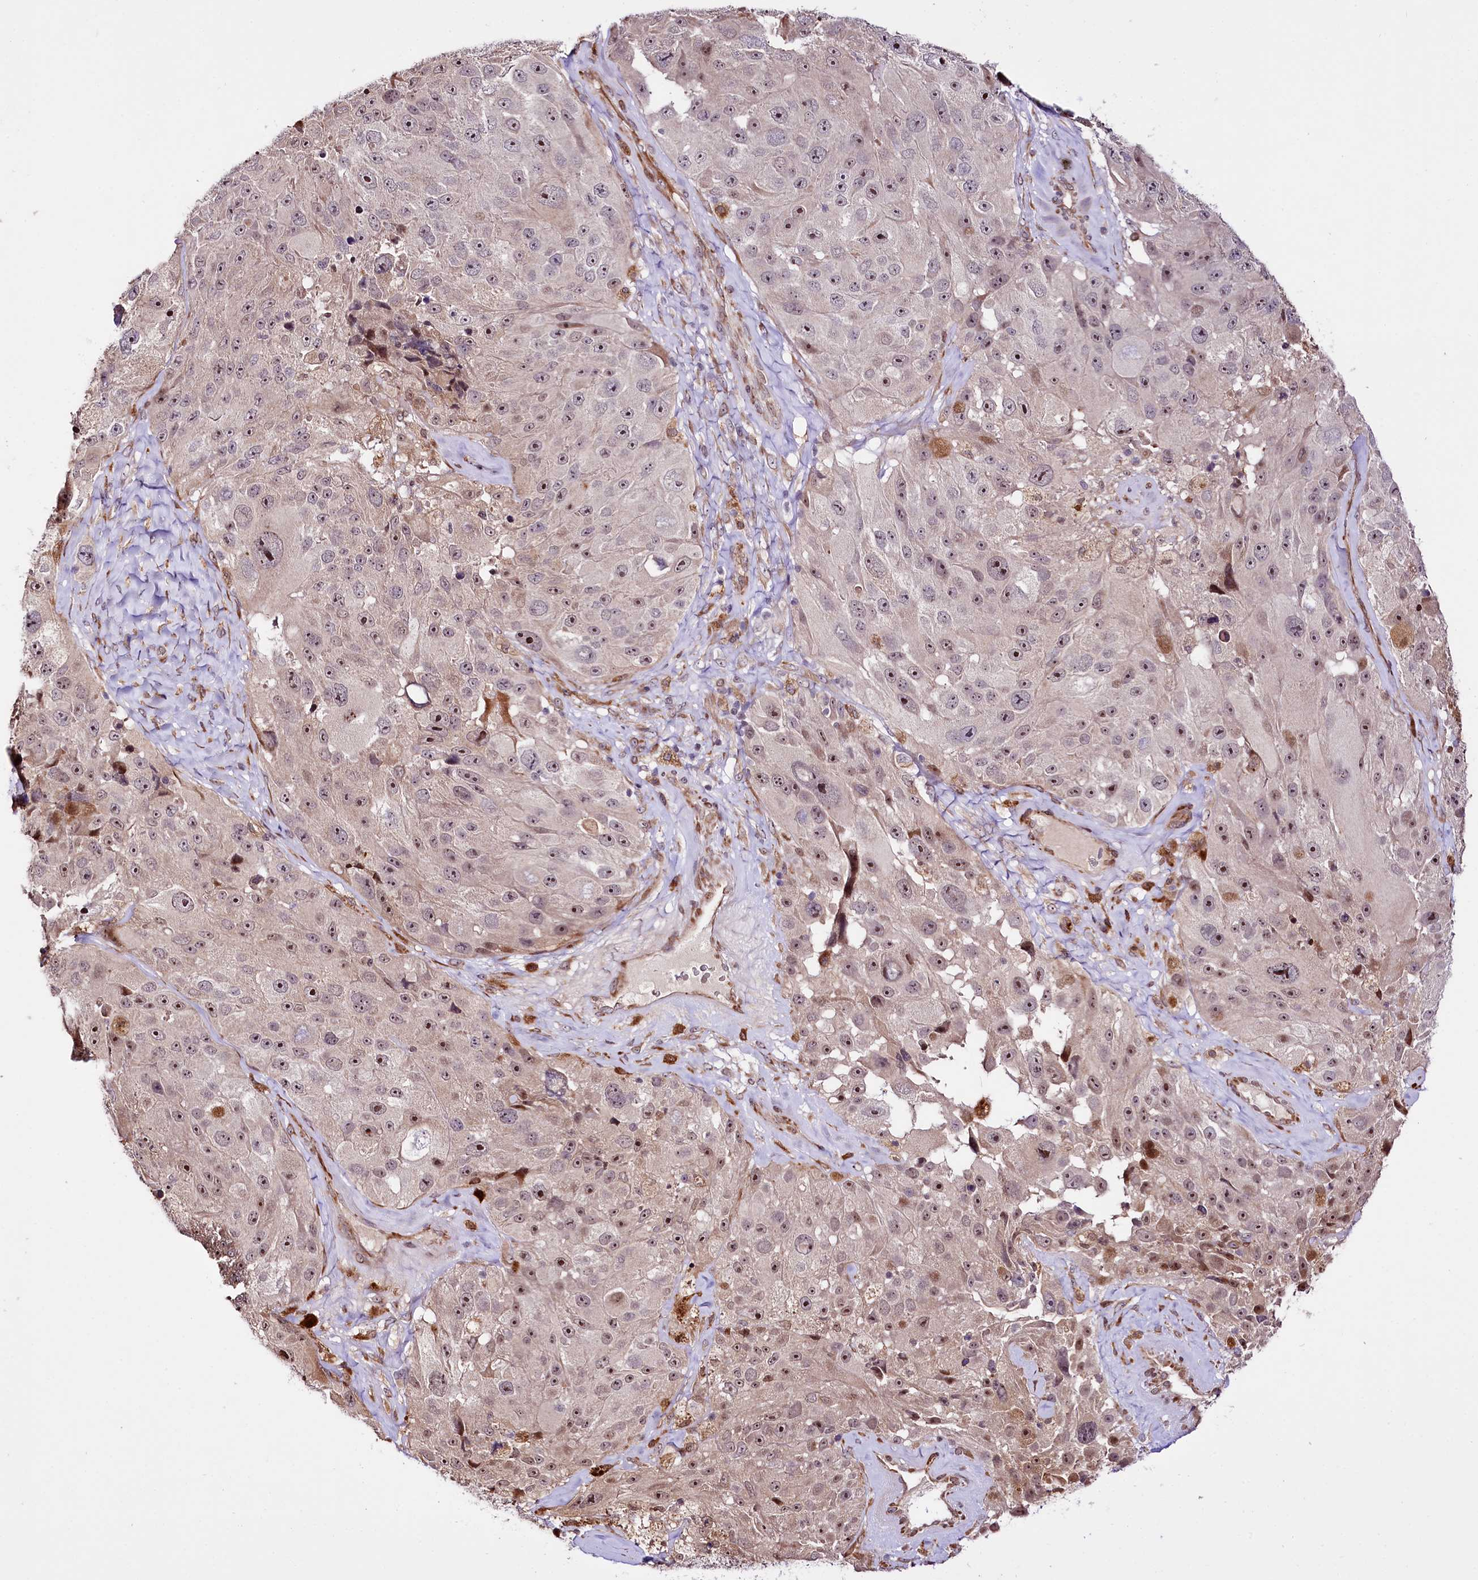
{"staining": {"intensity": "strong", "quantity": "25%-75%", "location": "nuclear"}, "tissue": "melanoma", "cell_type": "Tumor cells", "image_type": "cancer", "snomed": [{"axis": "morphology", "description": "Malignant melanoma, Metastatic site"}, {"axis": "topography", "description": "Lymph node"}], "caption": "Immunohistochemistry of melanoma shows high levels of strong nuclear positivity in about 25%-75% of tumor cells. The staining was performed using DAB (3,3'-diaminobenzidine), with brown indicating positive protein expression. Nuclei are stained blue with hematoxylin.", "gene": "CUTC", "patient": {"sex": "male", "age": 62}}